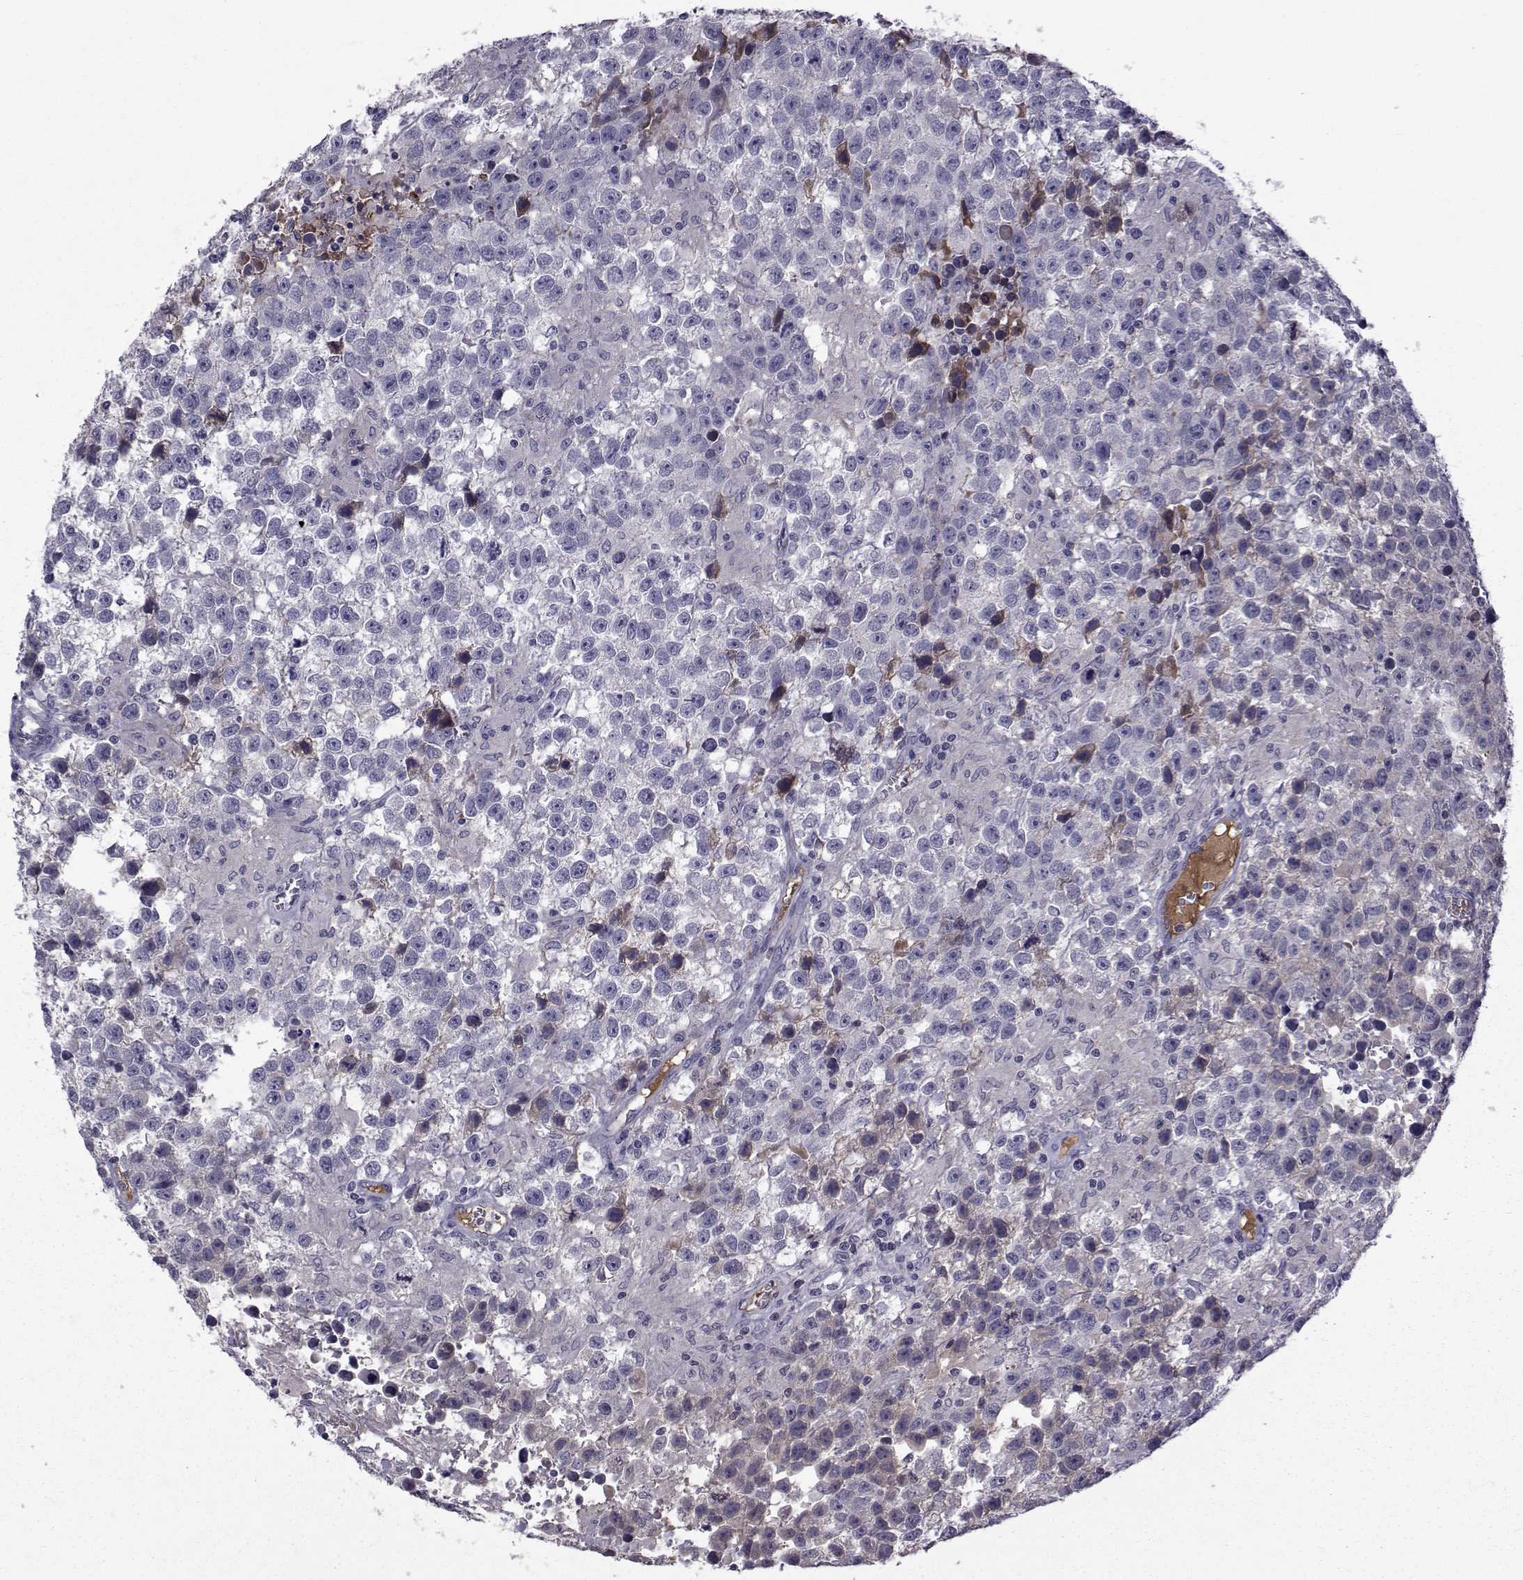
{"staining": {"intensity": "negative", "quantity": "none", "location": "none"}, "tissue": "testis cancer", "cell_type": "Tumor cells", "image_type": "cancer", "snomed": [{"axis": "morphology", "description": "Seminoma, NOS"}, {"axis": "topography", "description": "Testis"}], "caption": "Immunohistochemistry micrograph of neoplastic tissue: testis cancer stained with DAB exhibits no significant protein expression in tumor cells.", "gene": "TNFRSF11B", "patient": {"sex": "male", "age": 43}}